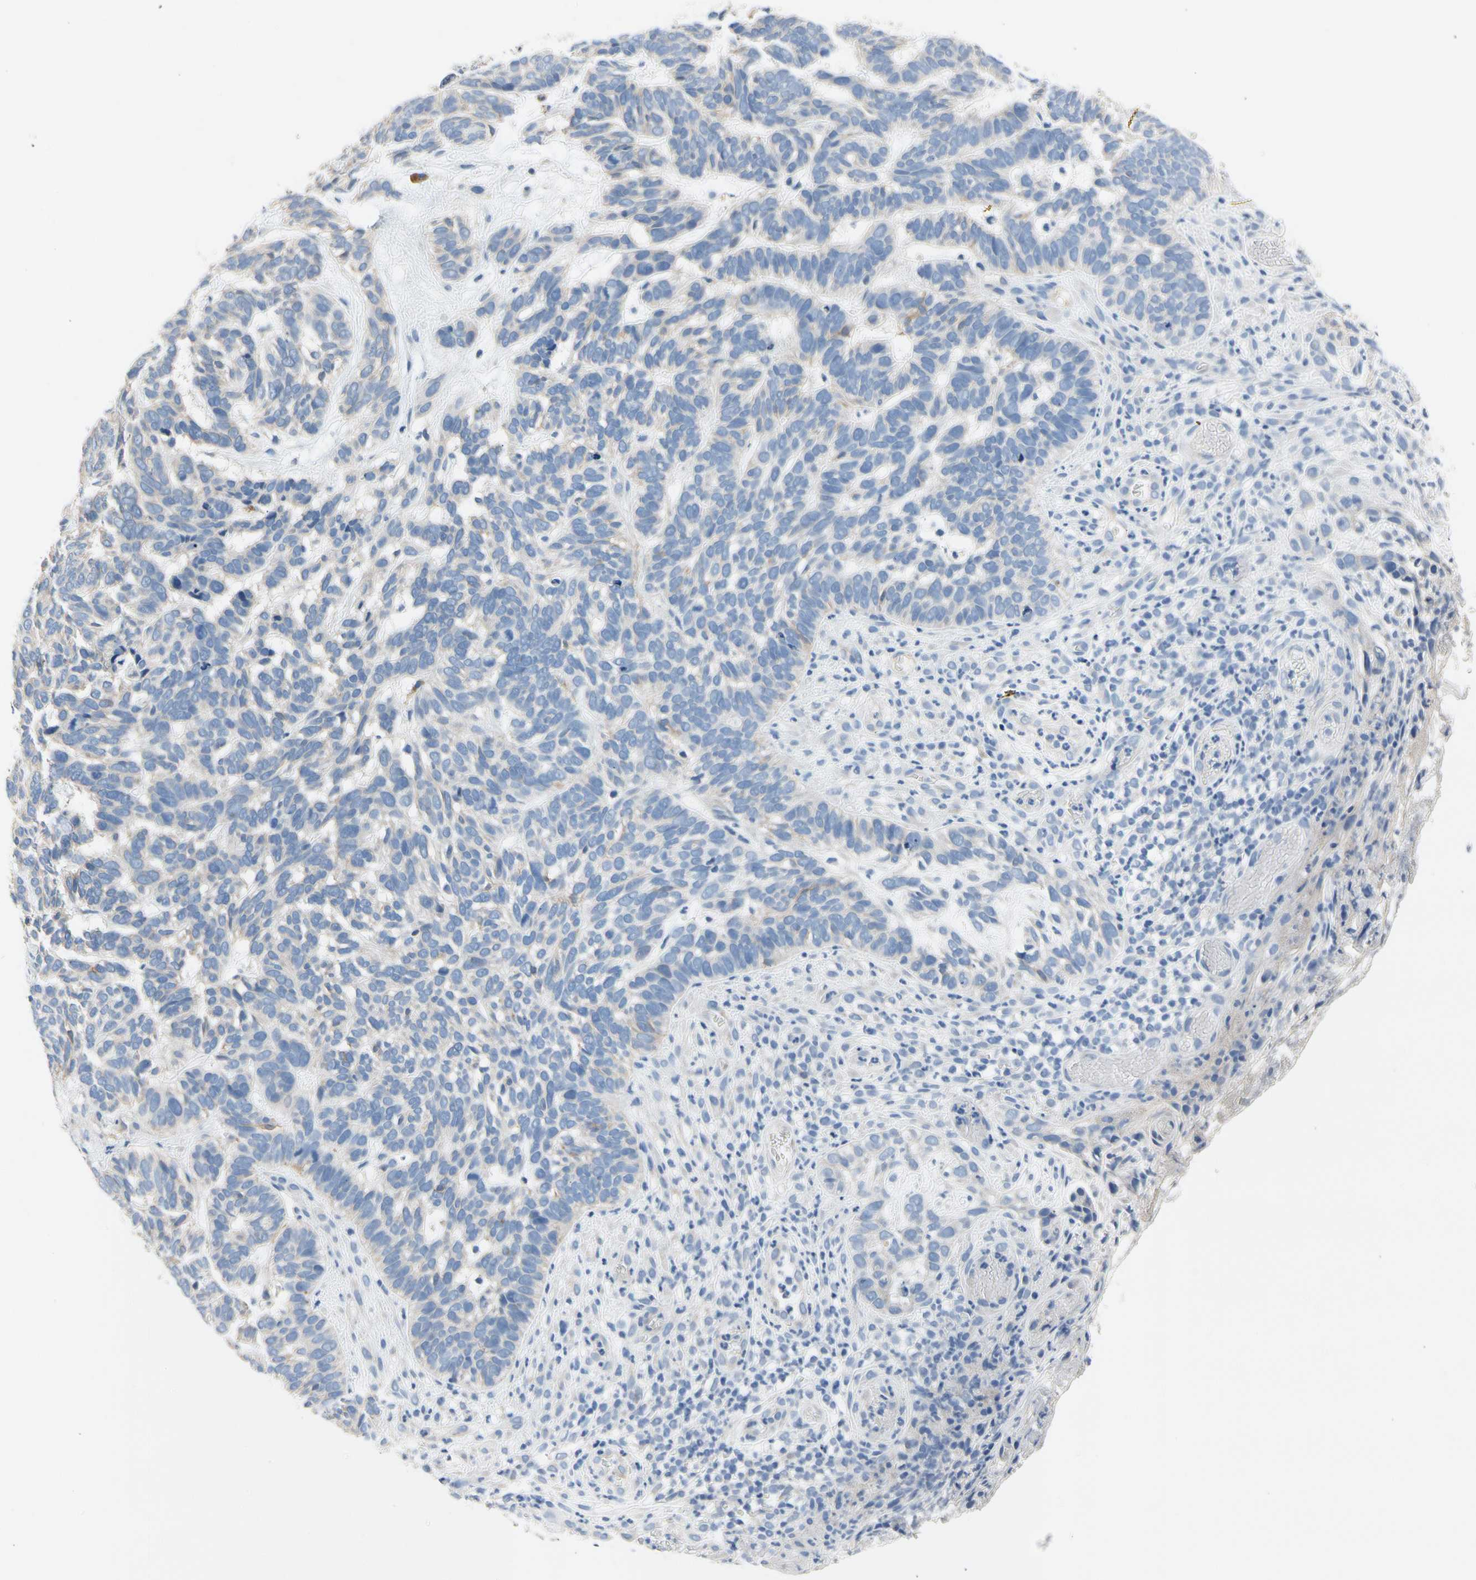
{"staining": {"intensity": "weak", "quantity": "<25%", "location": "cytoplasmic/membranous"}, "tissue": "skin cancer", "cell_type": "Tumor cells", "image_type": "cancer", "snomed": [{"axis": "morphology", "description": "Basal cell carcinoma"}, {"axis": "topography", "description": "Skin"}], "caption": "Micrograph shows no protein expression in tumor cells of skin cancer (basal cell carcinoma) tissue.", "gene": "CA14", "patient": {"sex": "male", "age": 87}}